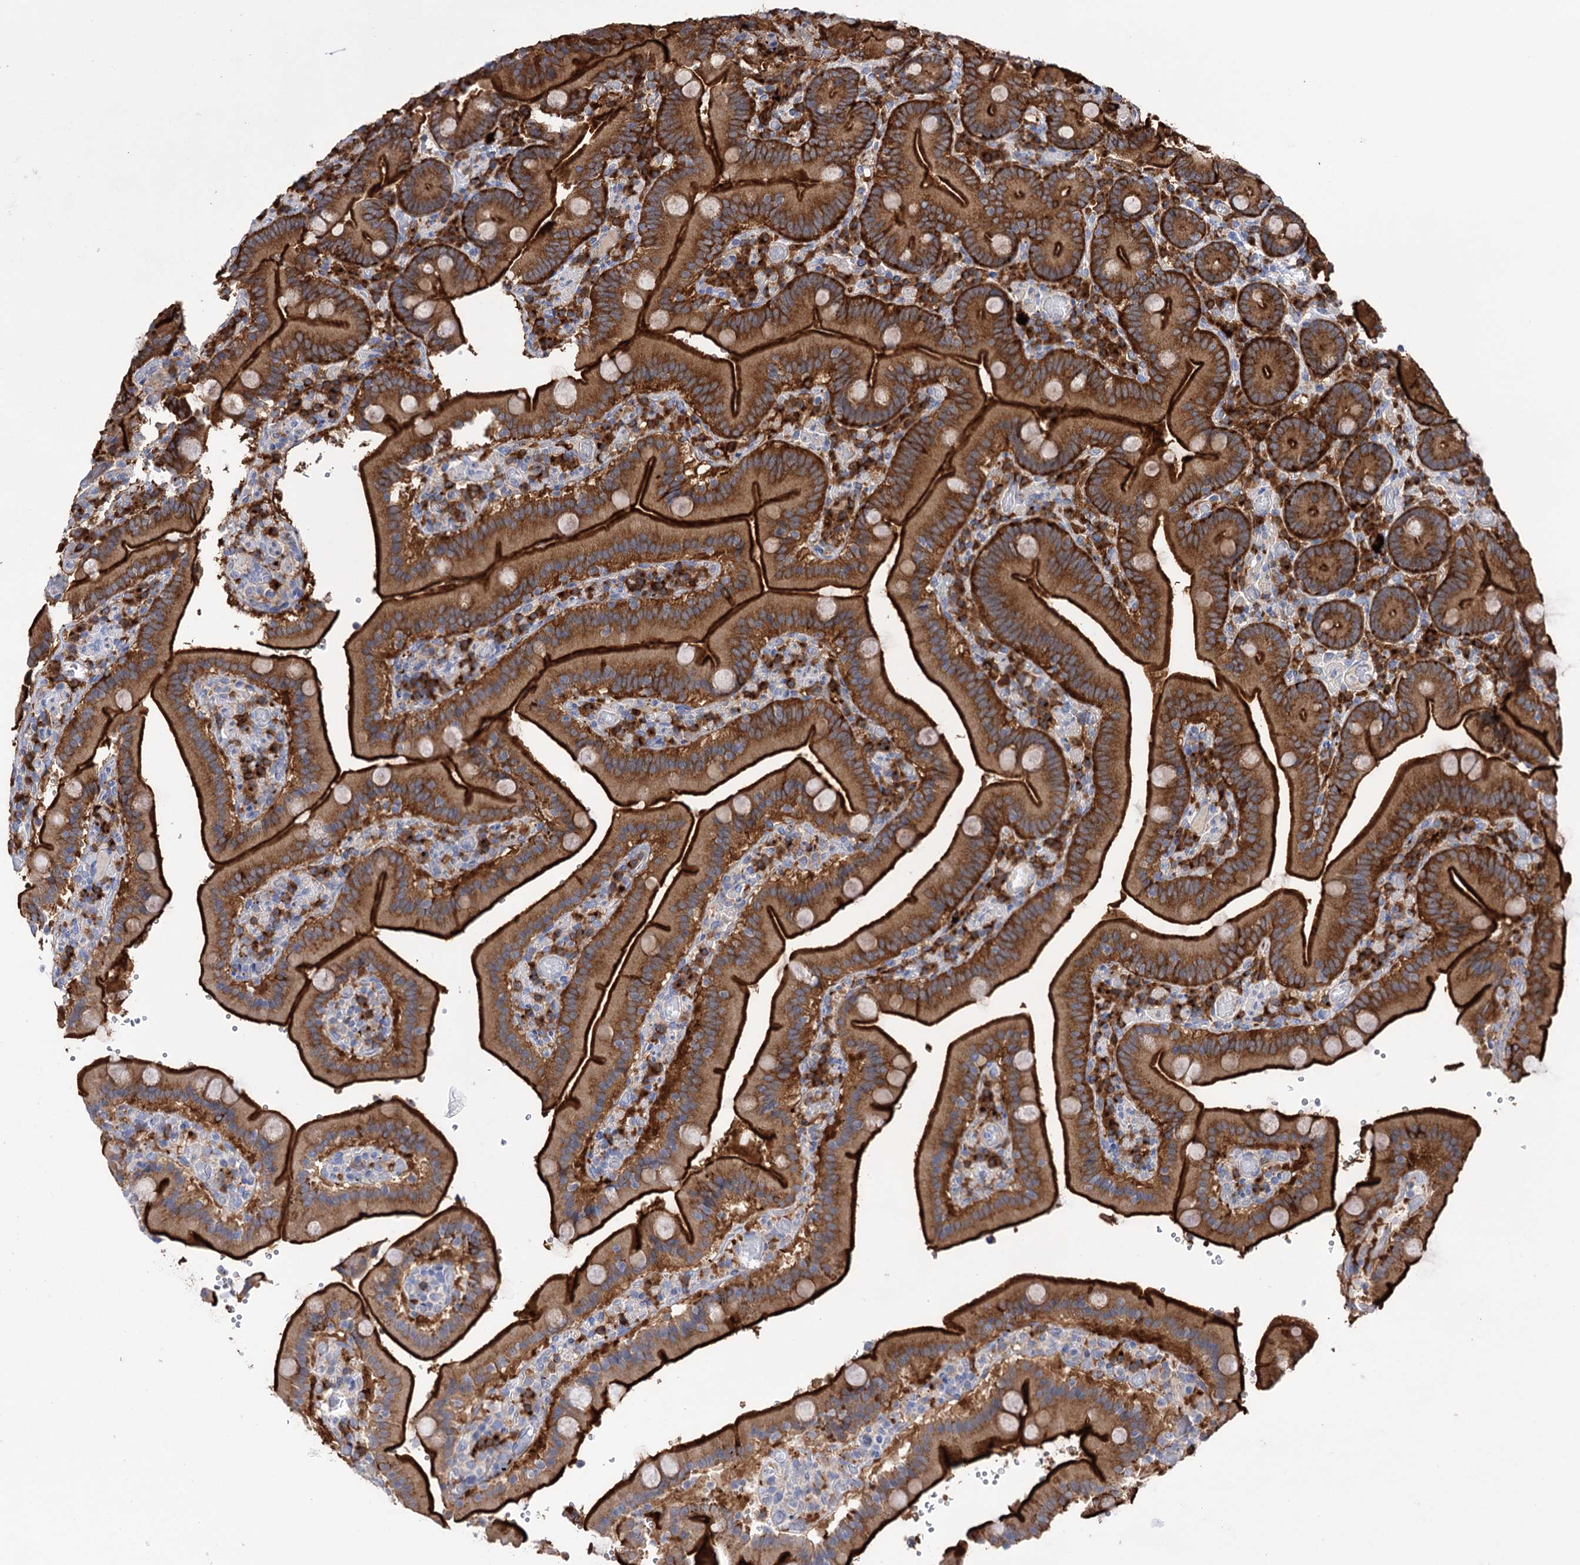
{"staining": {"intensity": "strong", "quantity": ">75%", "location": "cytoplasmic/membranous"}, "tissue": "duodenum", "cell_type": "Glandular cells", "image_type": "normal", "snomed": [{"axis": "morphology", "description": "Normal tissue, NOS"}, {"axis": "topography", "description": "Duodenum"}], "caption": "The micrograph exhibits staining of benign duodenum, revealing strong cytoplasmic/membranous protein expression (brown color) within glandular cells.", "gene": "BBS4", "patient": {"sex": "female", "age": 62}}